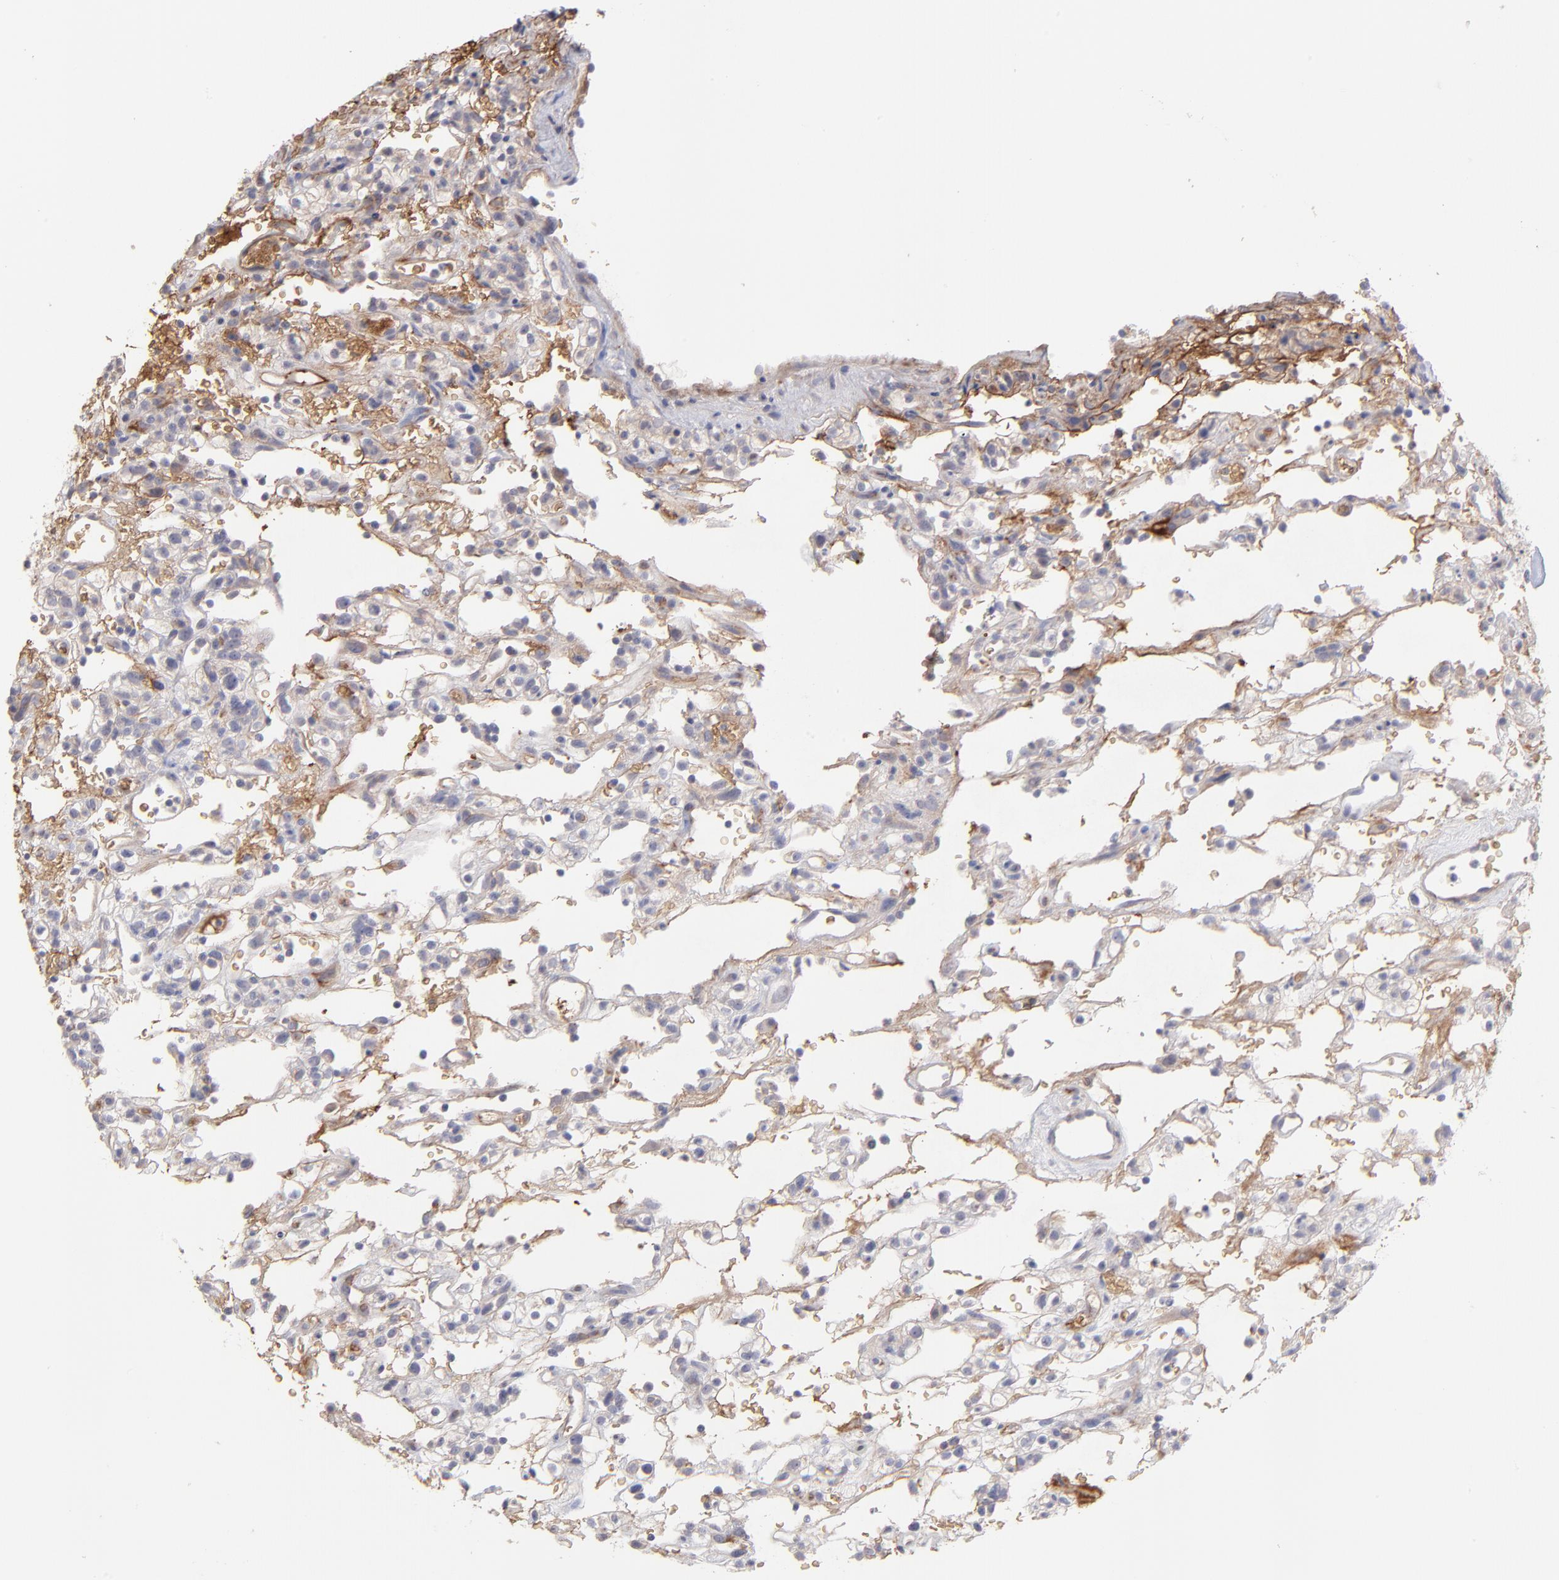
{"staining": {"intensity": "negative", "quantity": "none", "location": "none"}, "tissue": "renal cancer", "cell_type": "Tumor cells", "image_type": "cancer", "snomed": [{"axis": "morphology", "description": "Normal tissue, NOS"}, {"axis": "morphology", "description": "Adenocarcinoma, NOS"}, {"axis": "topography", "description": "Kidney"}], "caption": "Immunohistochemistry (IHC) micrograph of renal cancer stained for a protein (brown), which shows no positivity in tumor cells. Nuclei are stained in blue.", "gene": "F13B", "patient": {"sex": "female", "age": 72}}